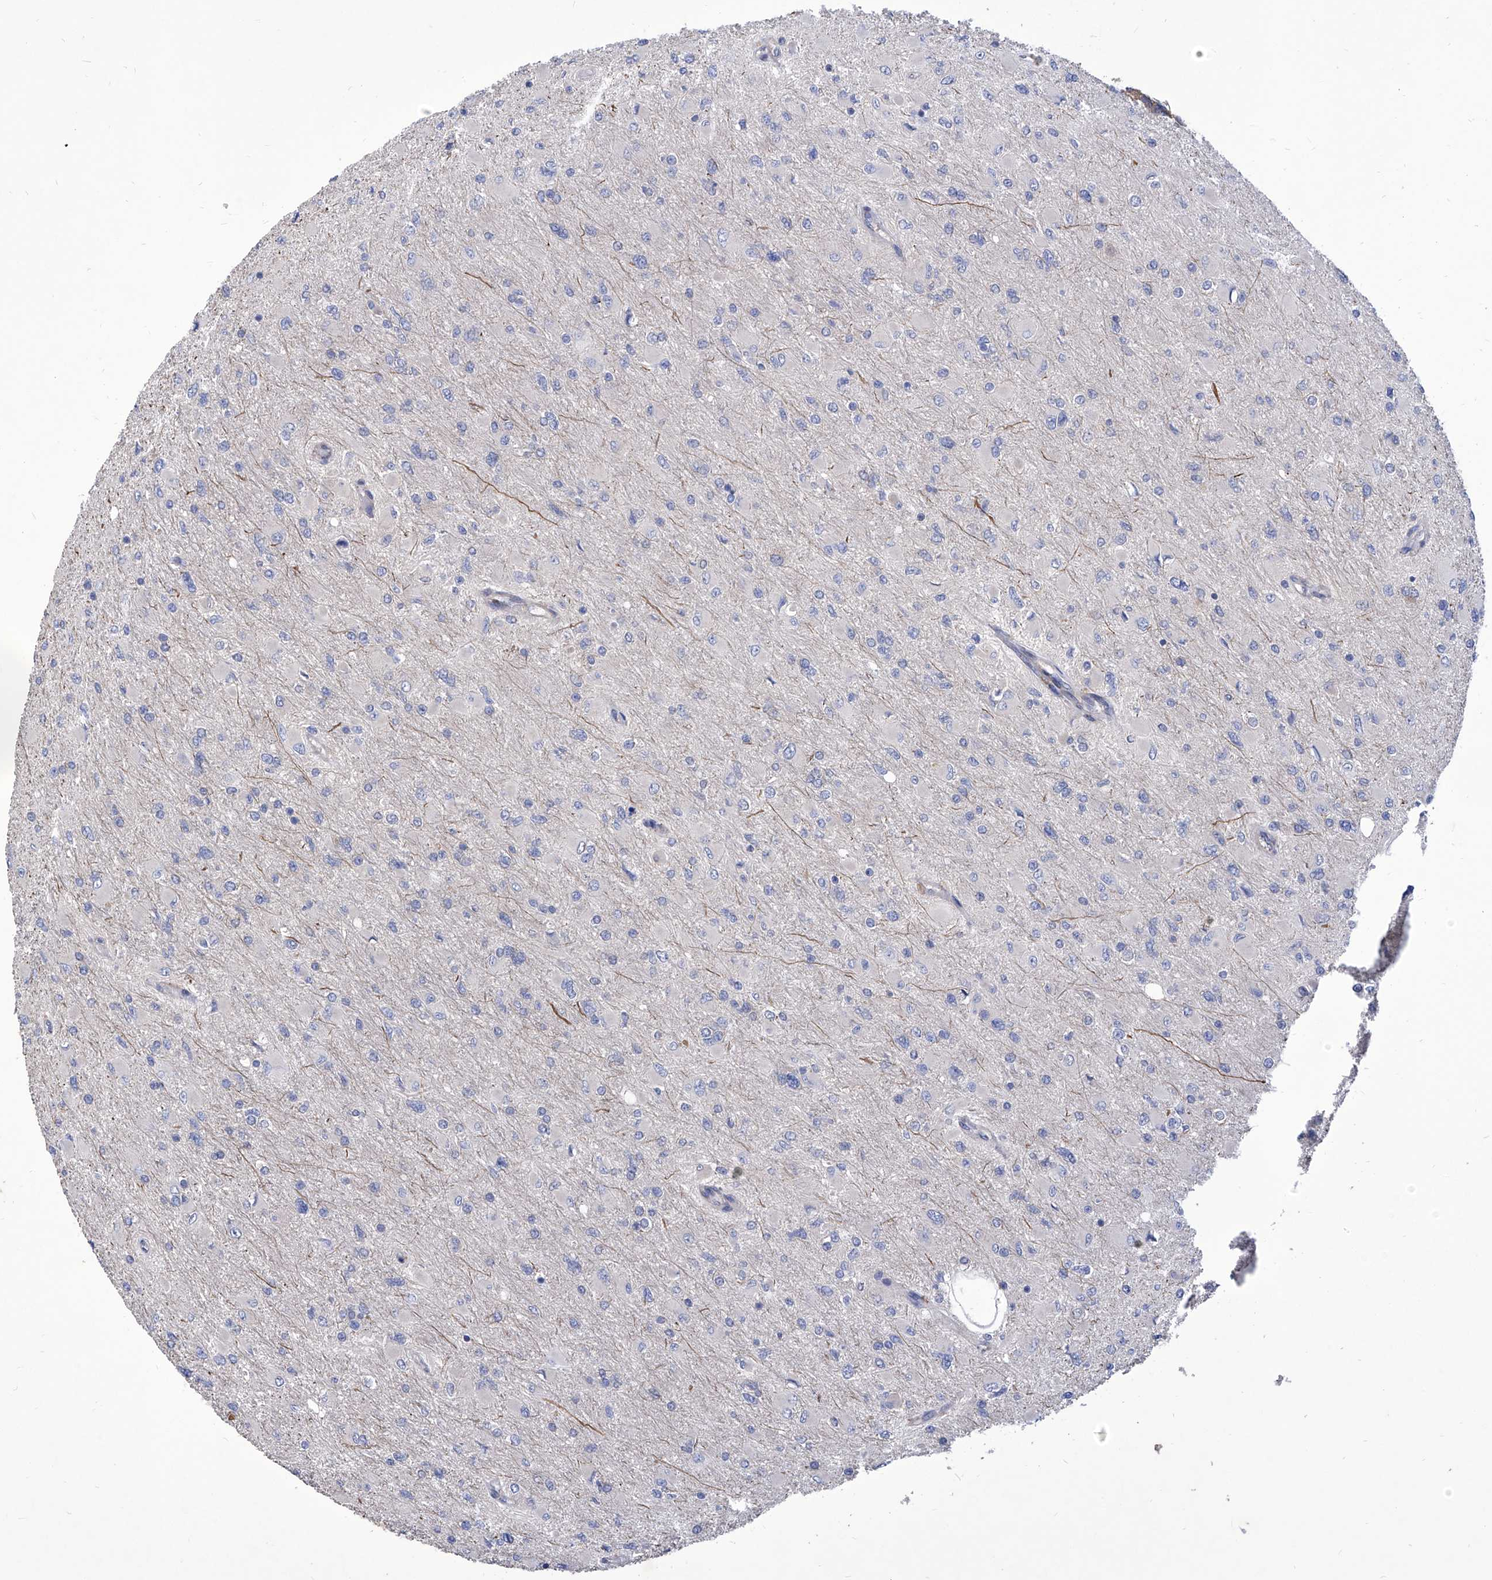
{"staining": {"intensity": "negative", "quantity": "none", "location": "none"}, "tissue": "glioma", "cell_type": "Tumor cells", "image_type": "cancer", "snomed": [{"axis": "morphology", "description": "Glioma, malignant, High grade"}, {"axis": "topography", "description": "Cerebral cortex"}], "caption": "Protein analysis of high-grade glioma (malignant) demonstrates no significant positivity in tumor cells.", "gene": "TJAP1", "patient": {"sex": "female", "age": 36}}